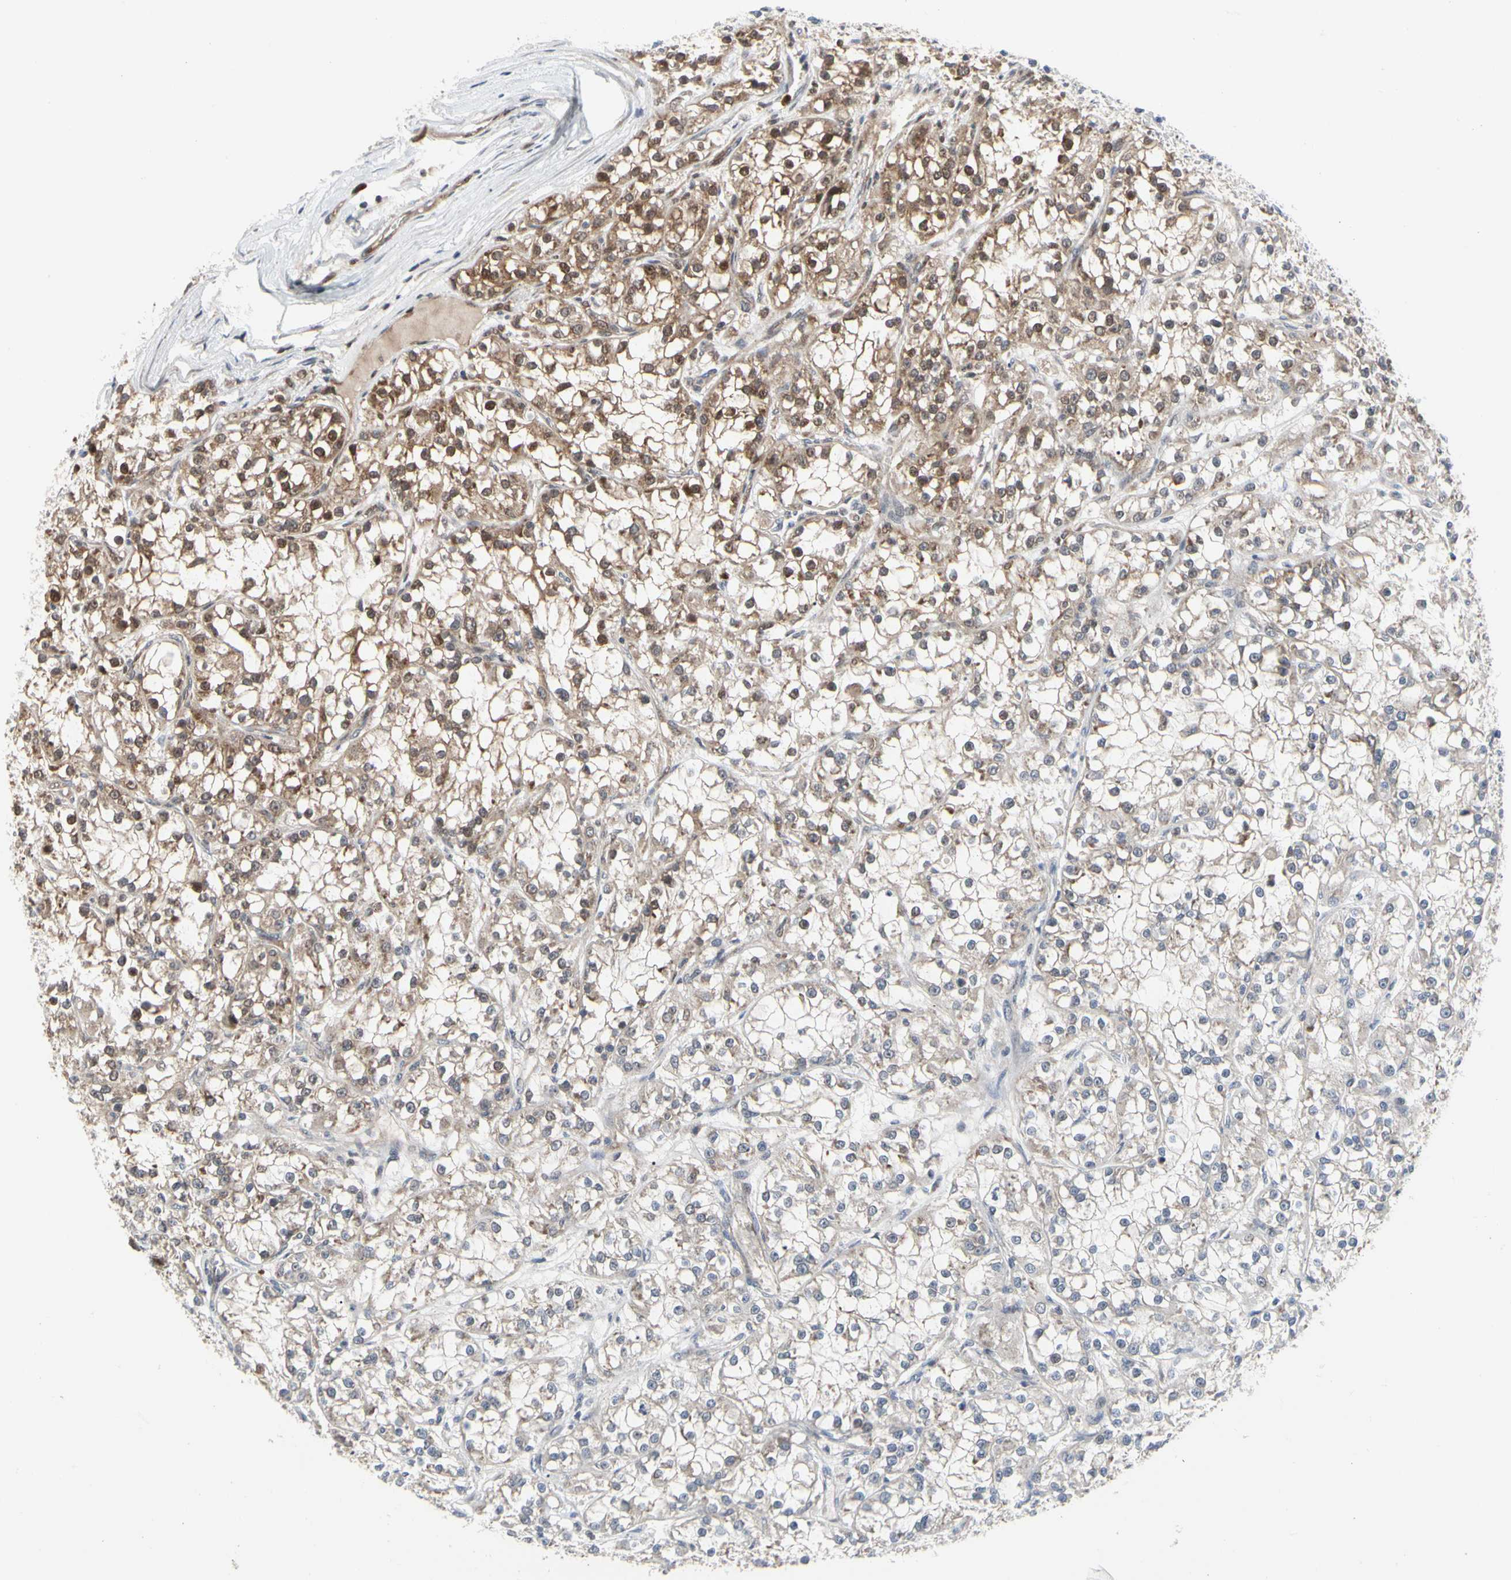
{"staining": {"intensity": "weak", "quantity": "25%-75%", "location": "cytoplasmic/membranous"}, "tissue": "renal cancer", "cell_type": "Tumor cells", "image_type": "cancer", "snomed": [{"axis": "morphology", "description": "Adenocarcinoma, NOS"}, {"axis": "topography", "description": "Kidney"}], "caption": "Brown immunohistochemical staining in renal adenocarcinoma reveals weak cytoplasmic/membranous positivity in approximately 25%-75% of tumor cells. (Stains: DAB (3,3'-diaminobenzidine) in brown, nuclei in blue, Microscopy: brightfield microscopy at high magnification).", "gene": "CDK5", "patient": {"sex": "female", "age": 52}}